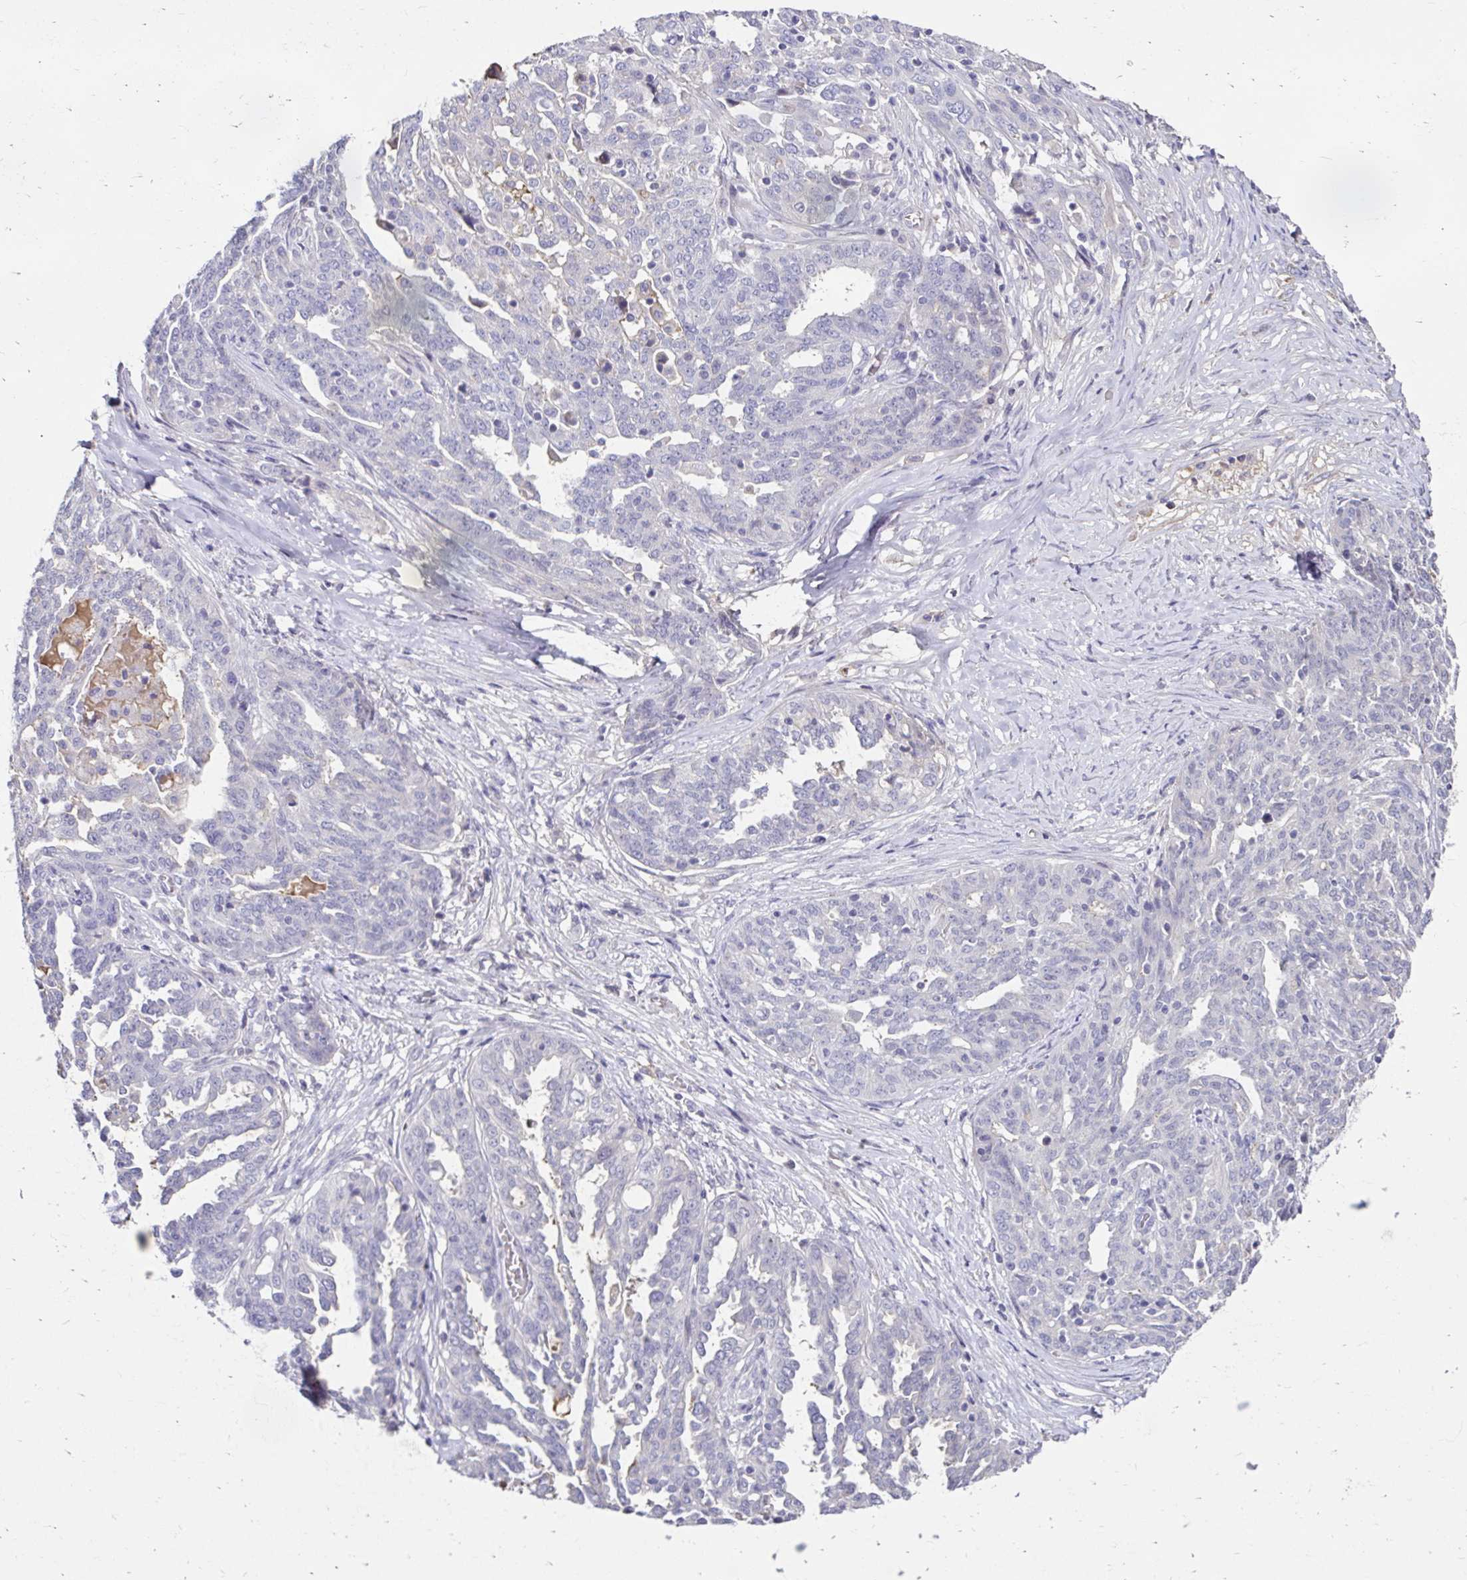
{"staining": {"intensity": "negative", "quantity": "none", "location": "none"}, "tissue": "ovarian cancer", "cell_type": "Tumor cells", "image_type": "cancer", "snomed": [{"axis": "morphology", "description": "Cystadenocarcinoma, serous, NOS"}, {"axis": "topography", "description": "Ovary"}], "caption": "Micrograph shows no significant protein positivity in tumor cells of ovarian cancer.", "gene": "SCG3", "patient": {"sex": "female", "age": 67}}